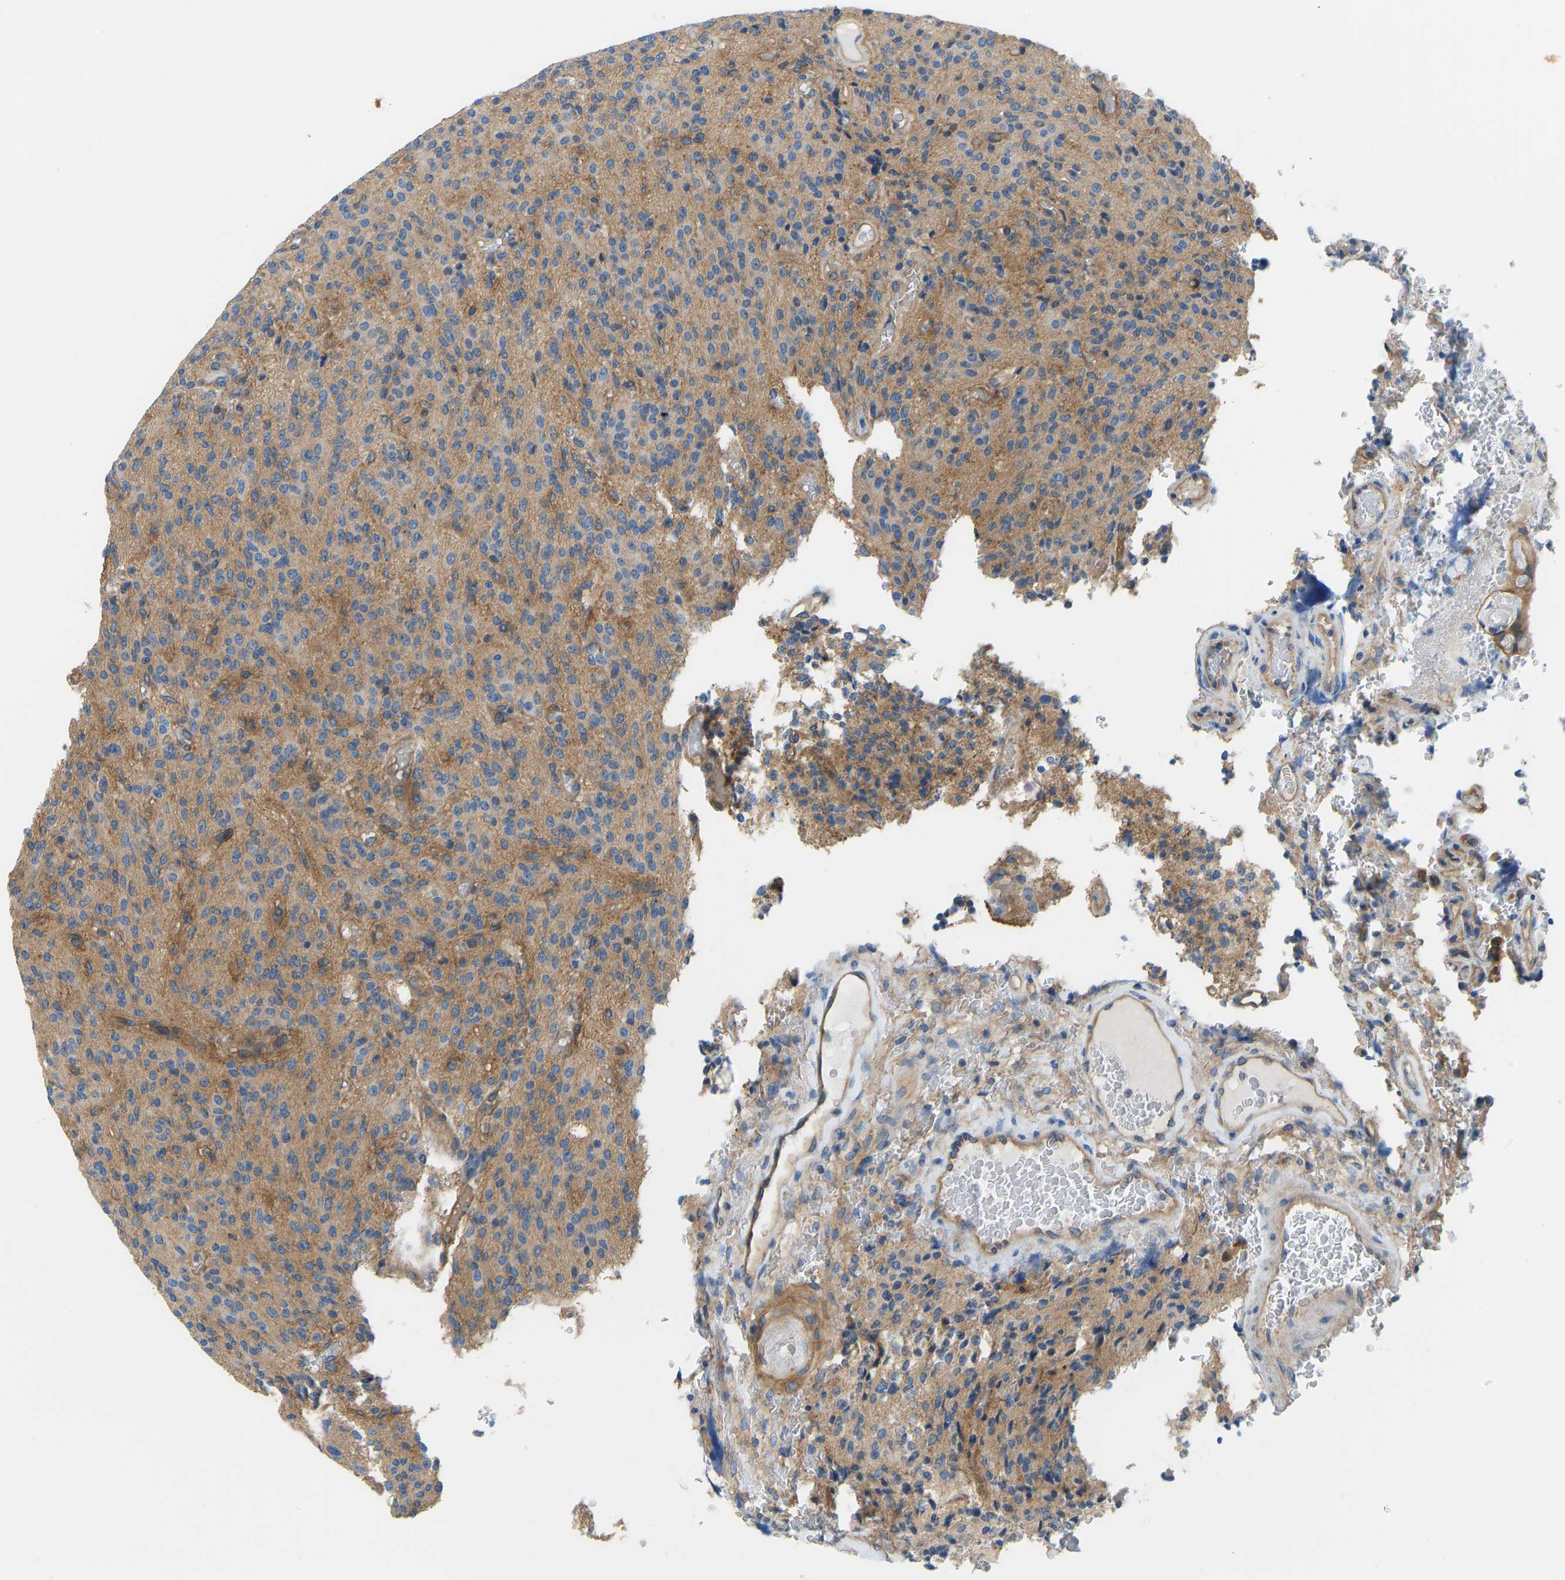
{"staining": {"intensity": "weak", "quantity": ">75%", "location": "cytoplasmic/membranous"}, "tissue": "glioma", "cell_type": "Tumor cells", "image_type": "cancer", "snomed": [{"axis": "morphology", "description": "Glioma, malignant, High grade"}, {"axis": "topography", "description": "Brain"}], "caption": "Weak cytoplasmic/membranous staining for a protein is appreciated in approximately >75% of tumor cells of glioma using immunohistochemistry.", "gene": "CHAD", "patient": {"sex": "male", "age": 34}}